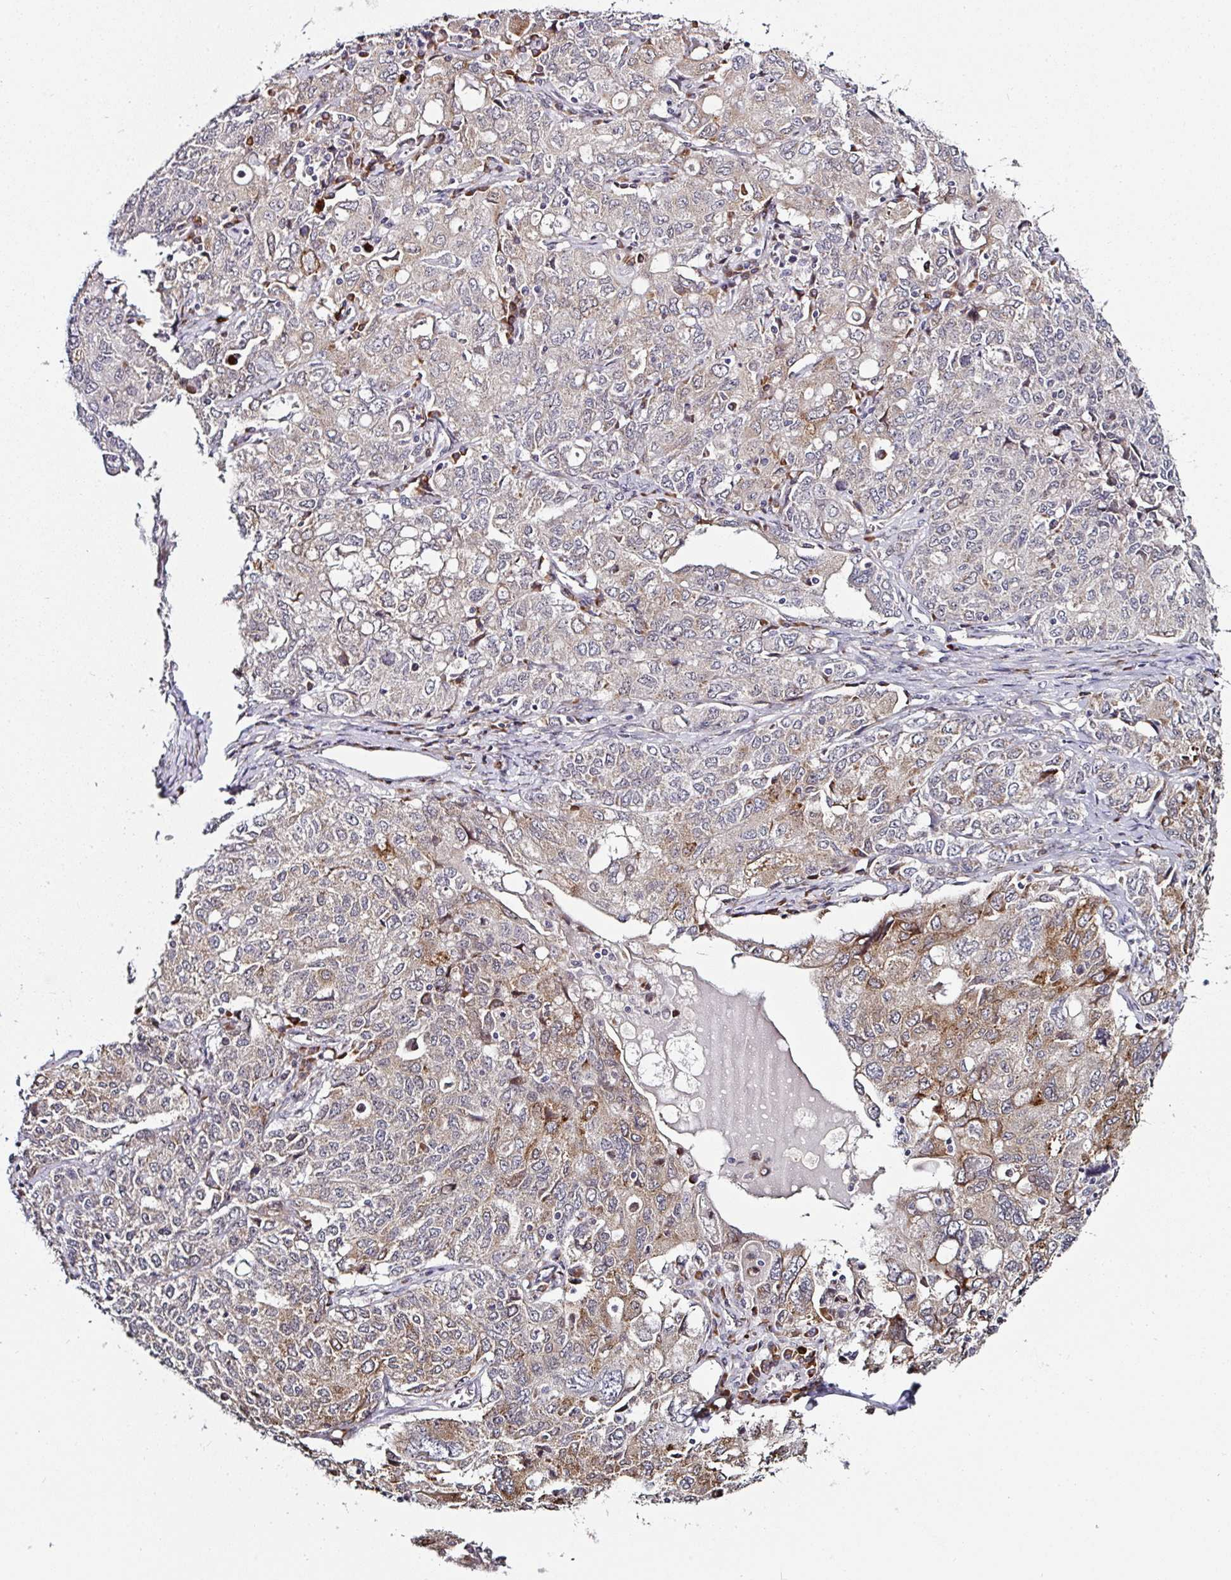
{"staining": {"intensity": "moderate", "quantity": ">75%", "location": "cytoplasmic/membranous"}, "tissue": "ovarian cancer", "cell_type": "Tumor cells", "image_type": "cancer", "snomed": [{"axis": "morphology", "description": "Carcinoma, endometroid"}, {"axis": "topography", "description": "Ovary"}], "caption": "Ovarian endometroid carcinoma stained with DAB immunohistochemistry (IHC) demonstrates medium levels of moderate cytoplasmic/membranous staining in about >75% of tumor cells.", "gene": "APOLD1", "patient": {"sex": "female", "age": 62}}